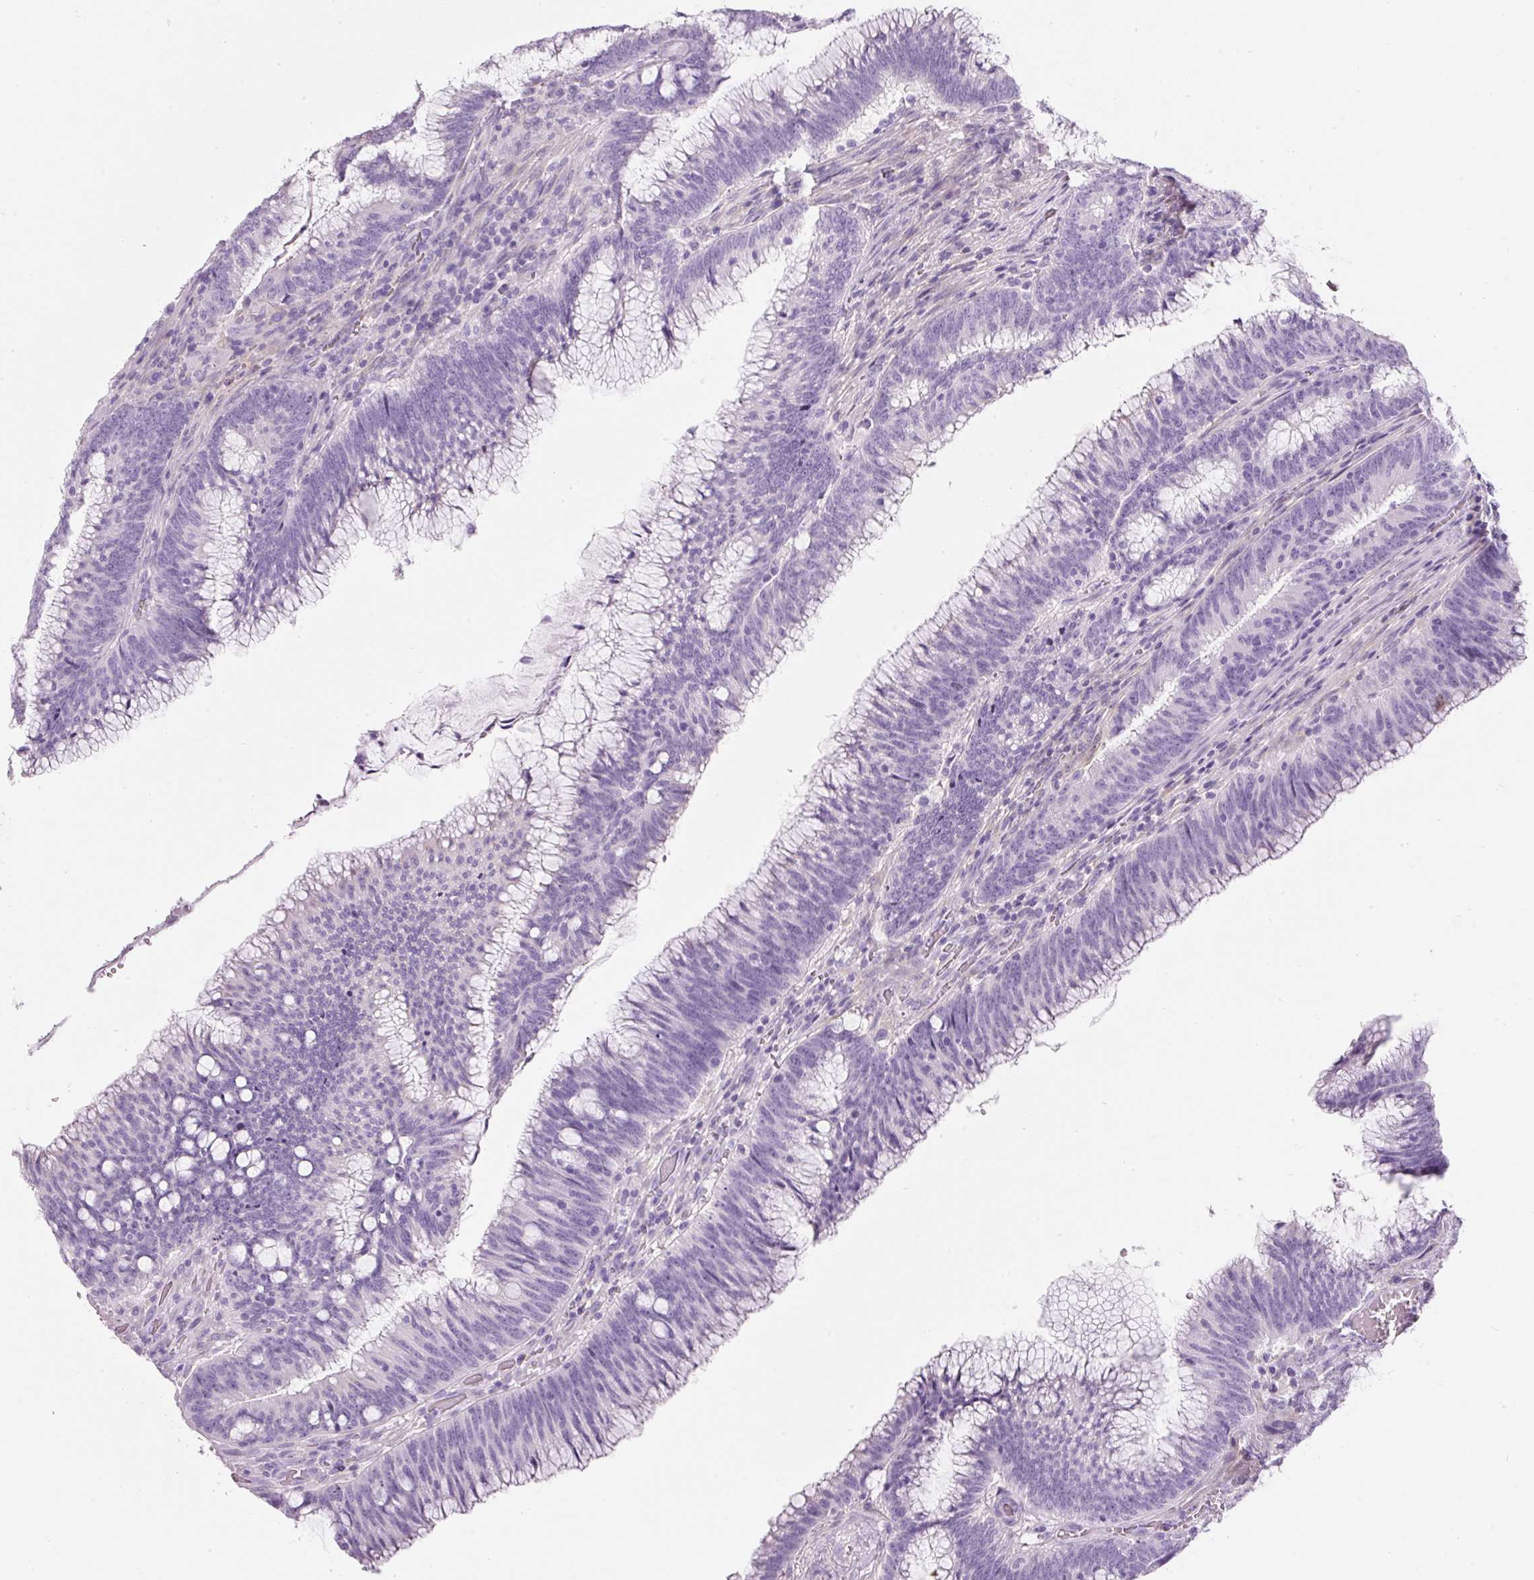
{"staining": {"intensity": "negative", "quantity": "none", "location": "none"}, "tissue": "colorectal cancer", "cell_type": "Tumor cells", "image_type": "cancer", "snomed": [{"axis": "morphology", "description": "Adenocarcinoma, NOS"}, {"axis": "topography", "description": "Rectum"}], "caption": "Tumor cells show no significant protein staining in colorectal cancer (adenocarcinoma). Nuclei are stained in blue.", "gene": "DNM1", "patient": {"sex": "female", "age": 77}}